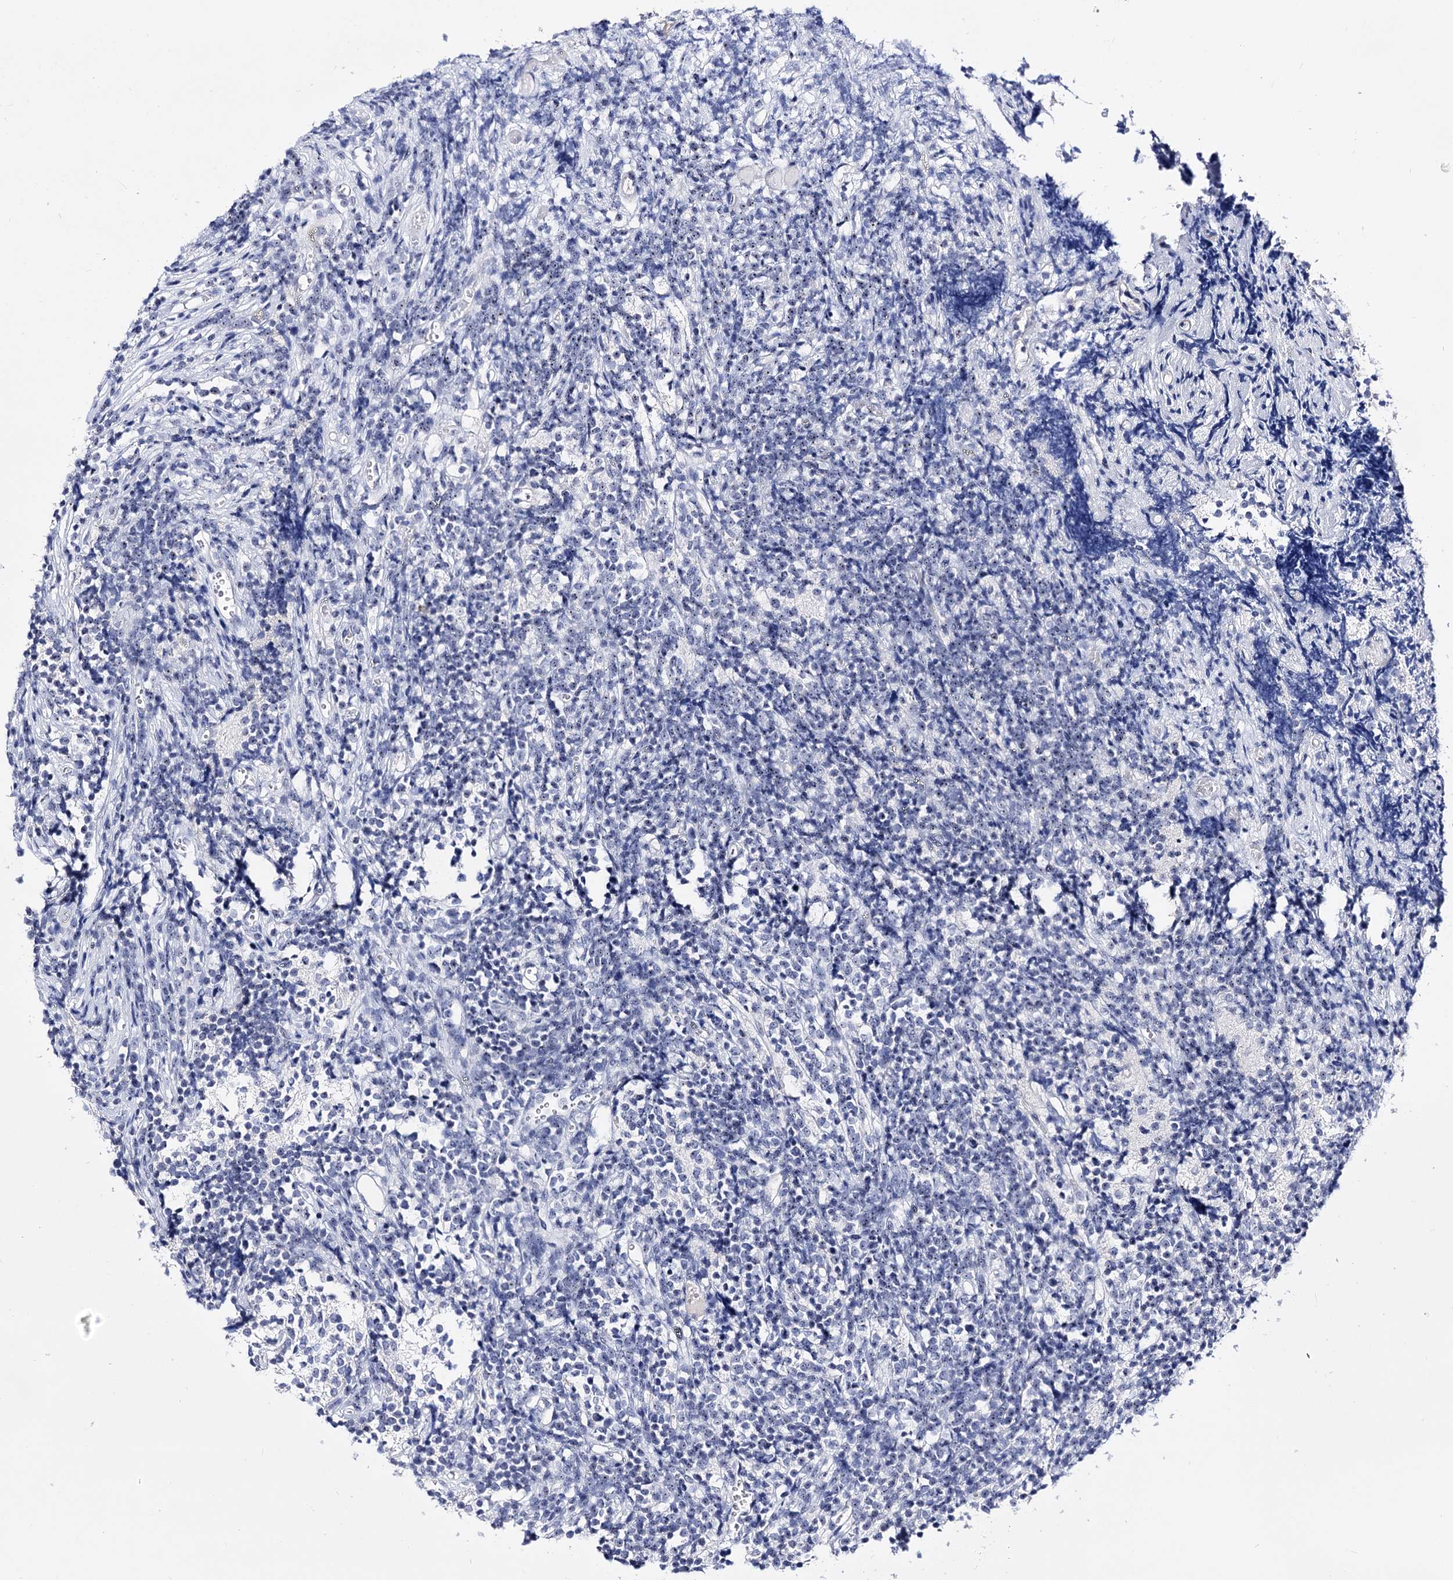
{"staining": {"intensity": "weak", "quantity": "<25%", "location": "nuclear"}, "tissue": "glioma", "cell_type": "Tumor cells", "image_type": "cancer", "snomed": [{"axis": "morphology", "description": "Glioma, malignant, Low grade"}, {"axis": "topography", "description": "Brain"}], "caption": "Immunohistochemistry micrograph of human glioma stained for a protein (brown), which exhibits no positivity in tumor cells.", "gene": "PCGF5", "patient": {"sex": "female", "age": 1}}